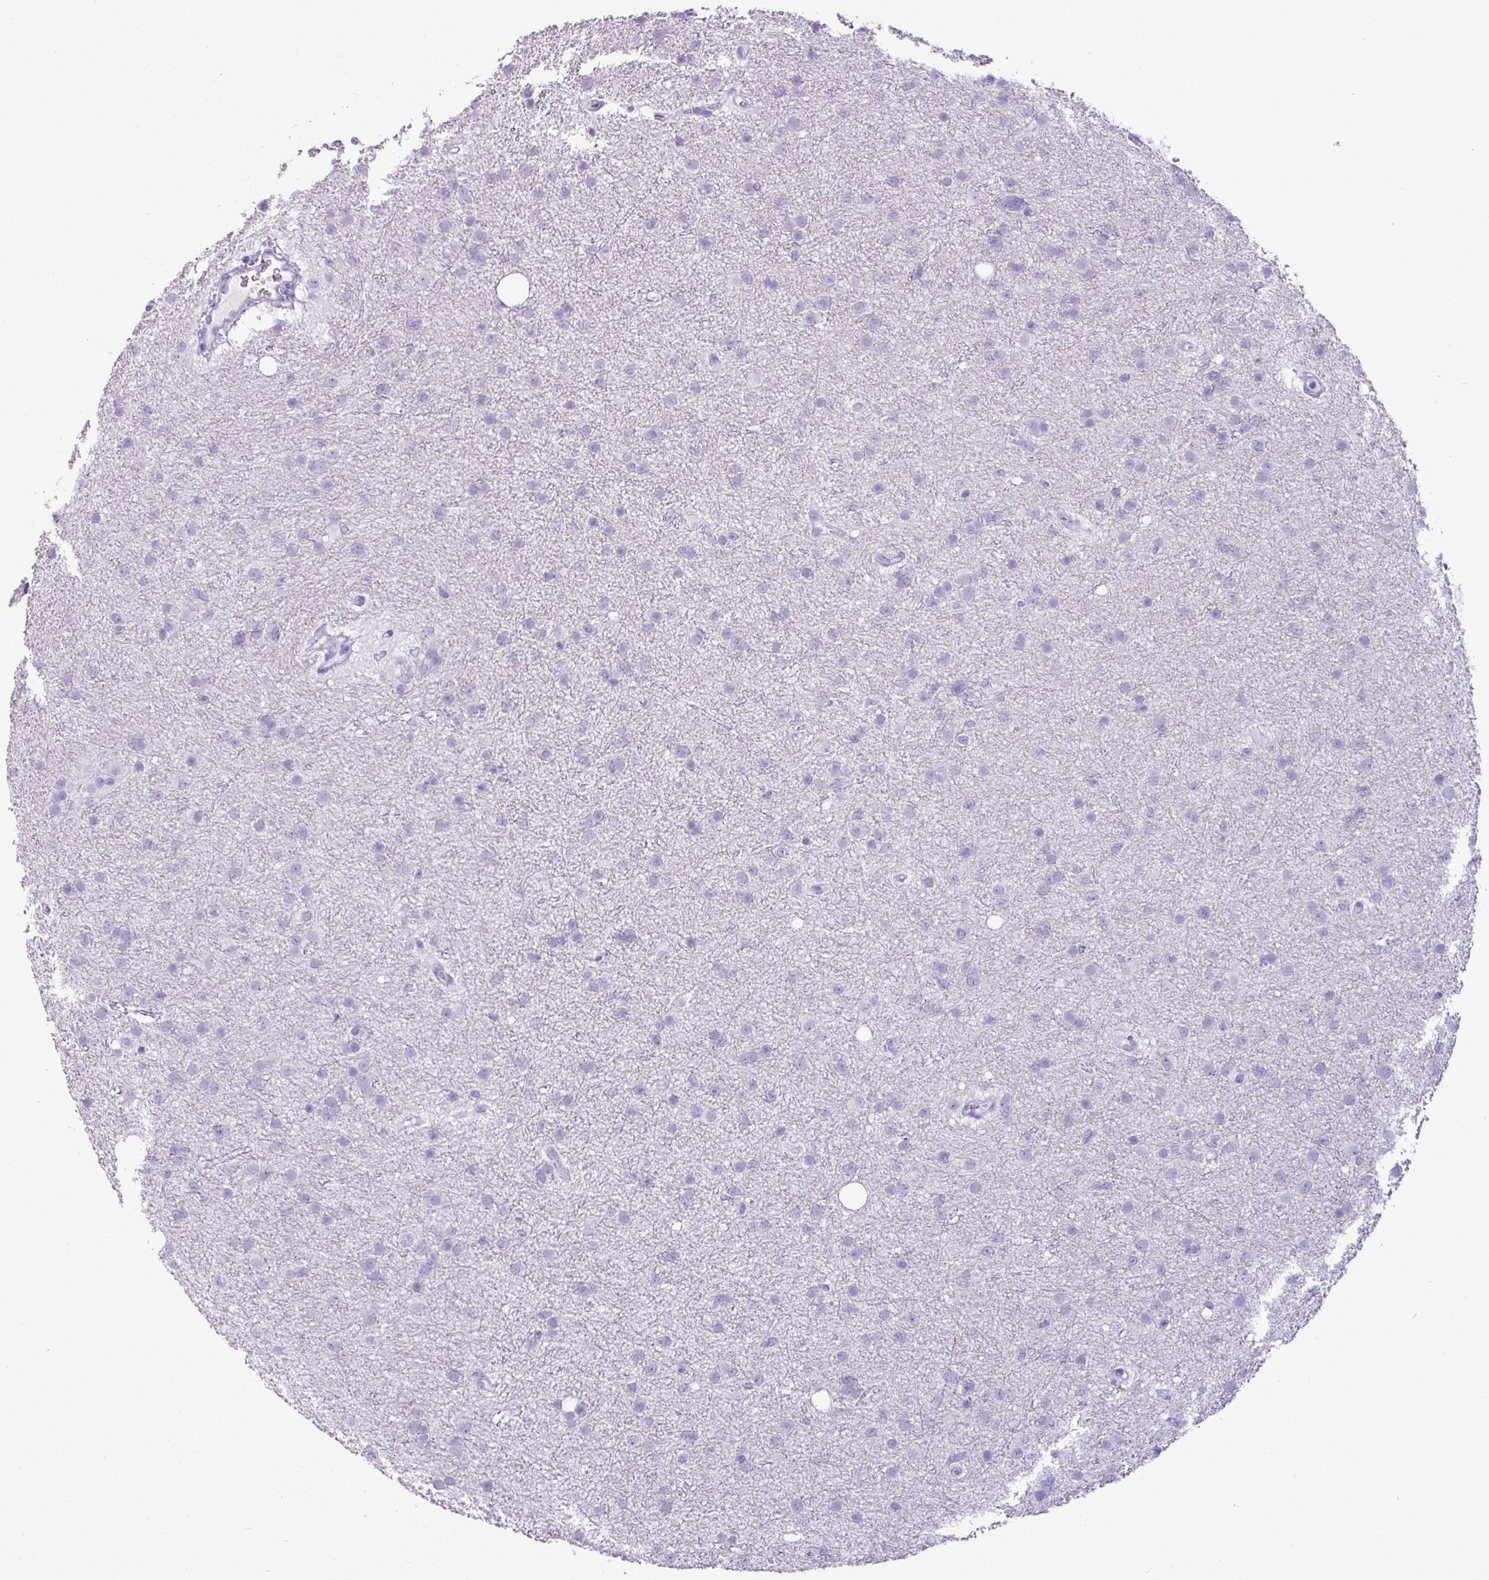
{"staining": {"intensity": "negative", "quantity": "none", "location": "none"}, "tissue": "glioma", "cell_type": "Tumor cells", "image_type": "cancer", "snomed": [{"axis": "morphology", "description": "Glioma, malignant, Low grade"}, {"axis": "topography", "description": "Cerebral cortex"}], "caption": "High magnification brightfield microscopy of glioma stained with DAB (brown) and counterstained with hematoxylin (blue): tumor cells show no significant staining. (Stains: DAB (3,3'-diaminobenzidine) IHC with hematoxylin counter stain, Microscopy: brightfield microscopy at high magnification).", "gene": "SCT", "patient": {"sex": "female", "age": 39}}